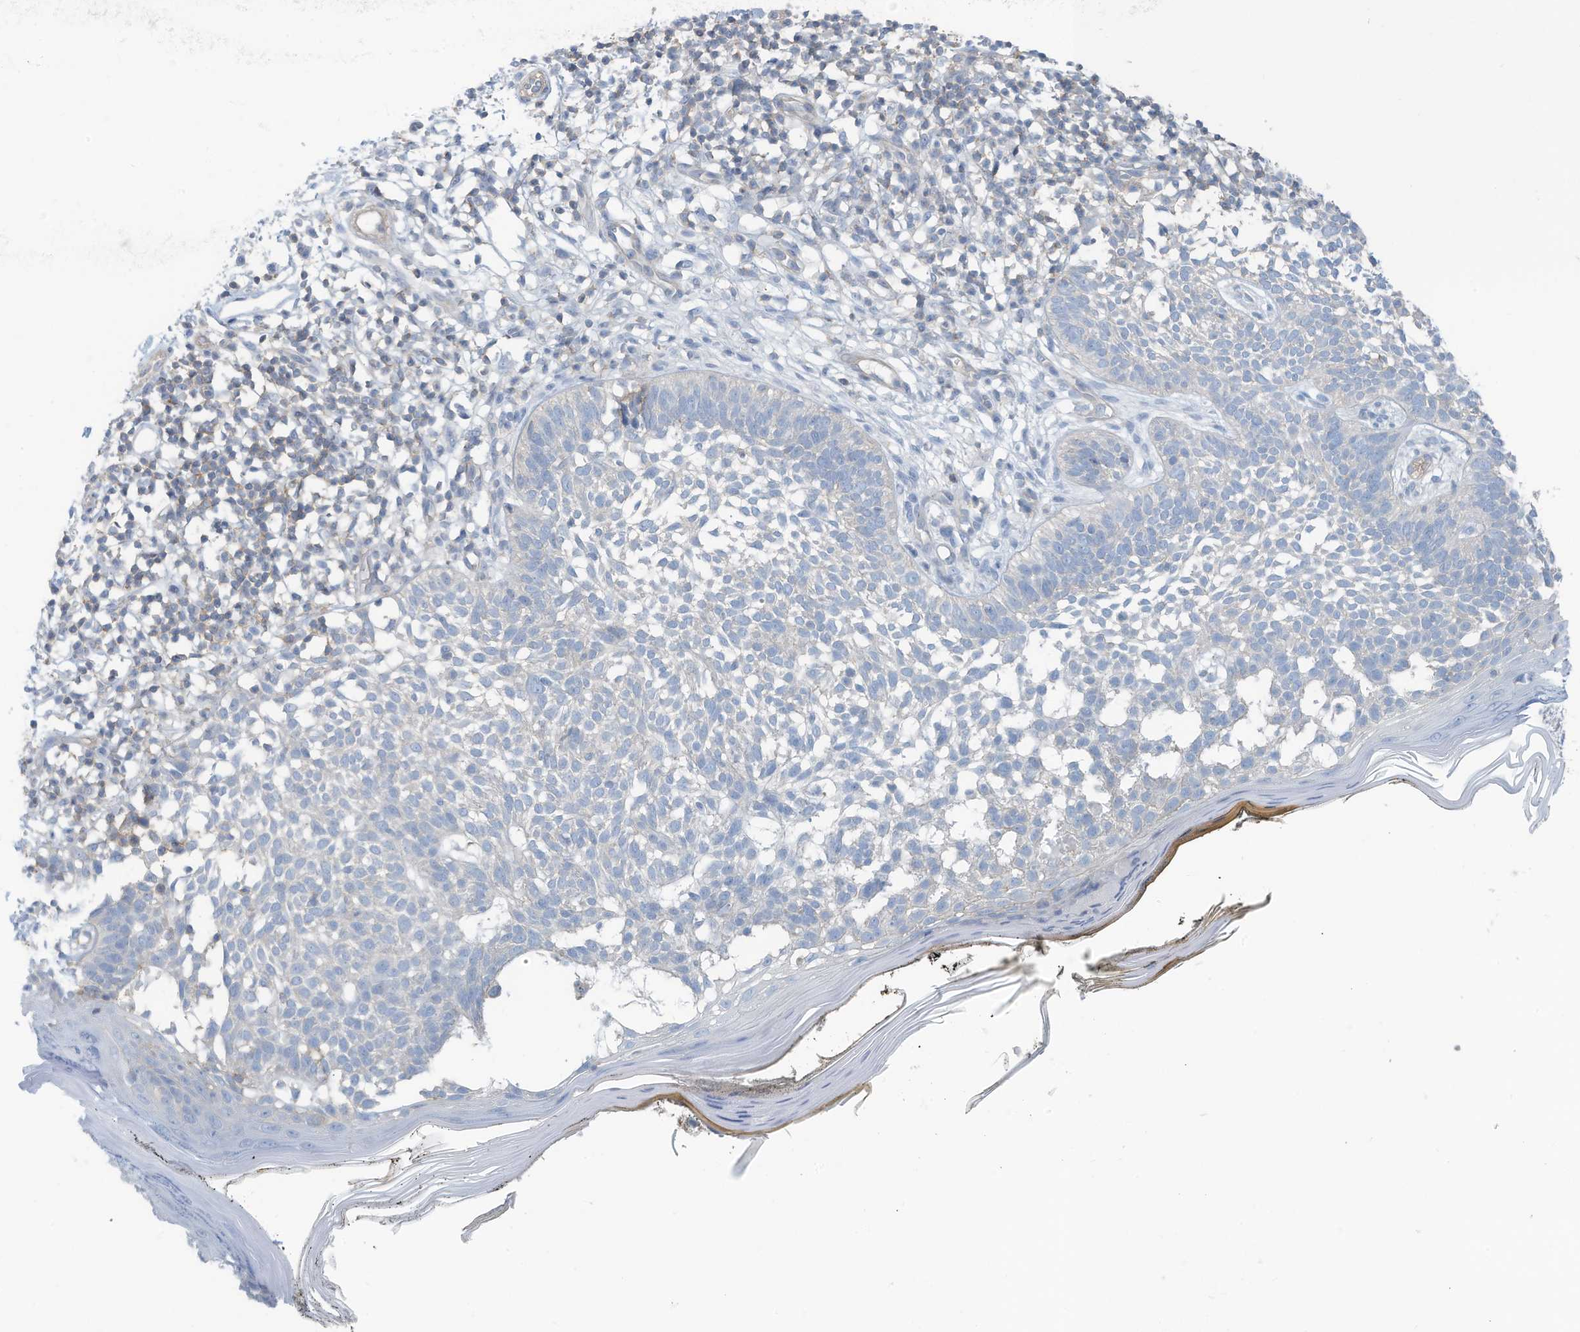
{"staining": {"intensity": "negative", "quantity": "none", "location": "none"}, "tissue": "skin cancer", "cell_type": "Tumor cells", "image_type": "cancer", "snomed": [{"axis": "morphology", "description": "Basal cell carcinoma"}, {"axis": "topography", "description": "Skin"}], "caption": "An immunohistochemistry micrograph of skin cancer is shown. There is no staining in tumor cells of skin cancer.", "gene": "ZNF846", "patient": {"sex": "female", "age": 64}}